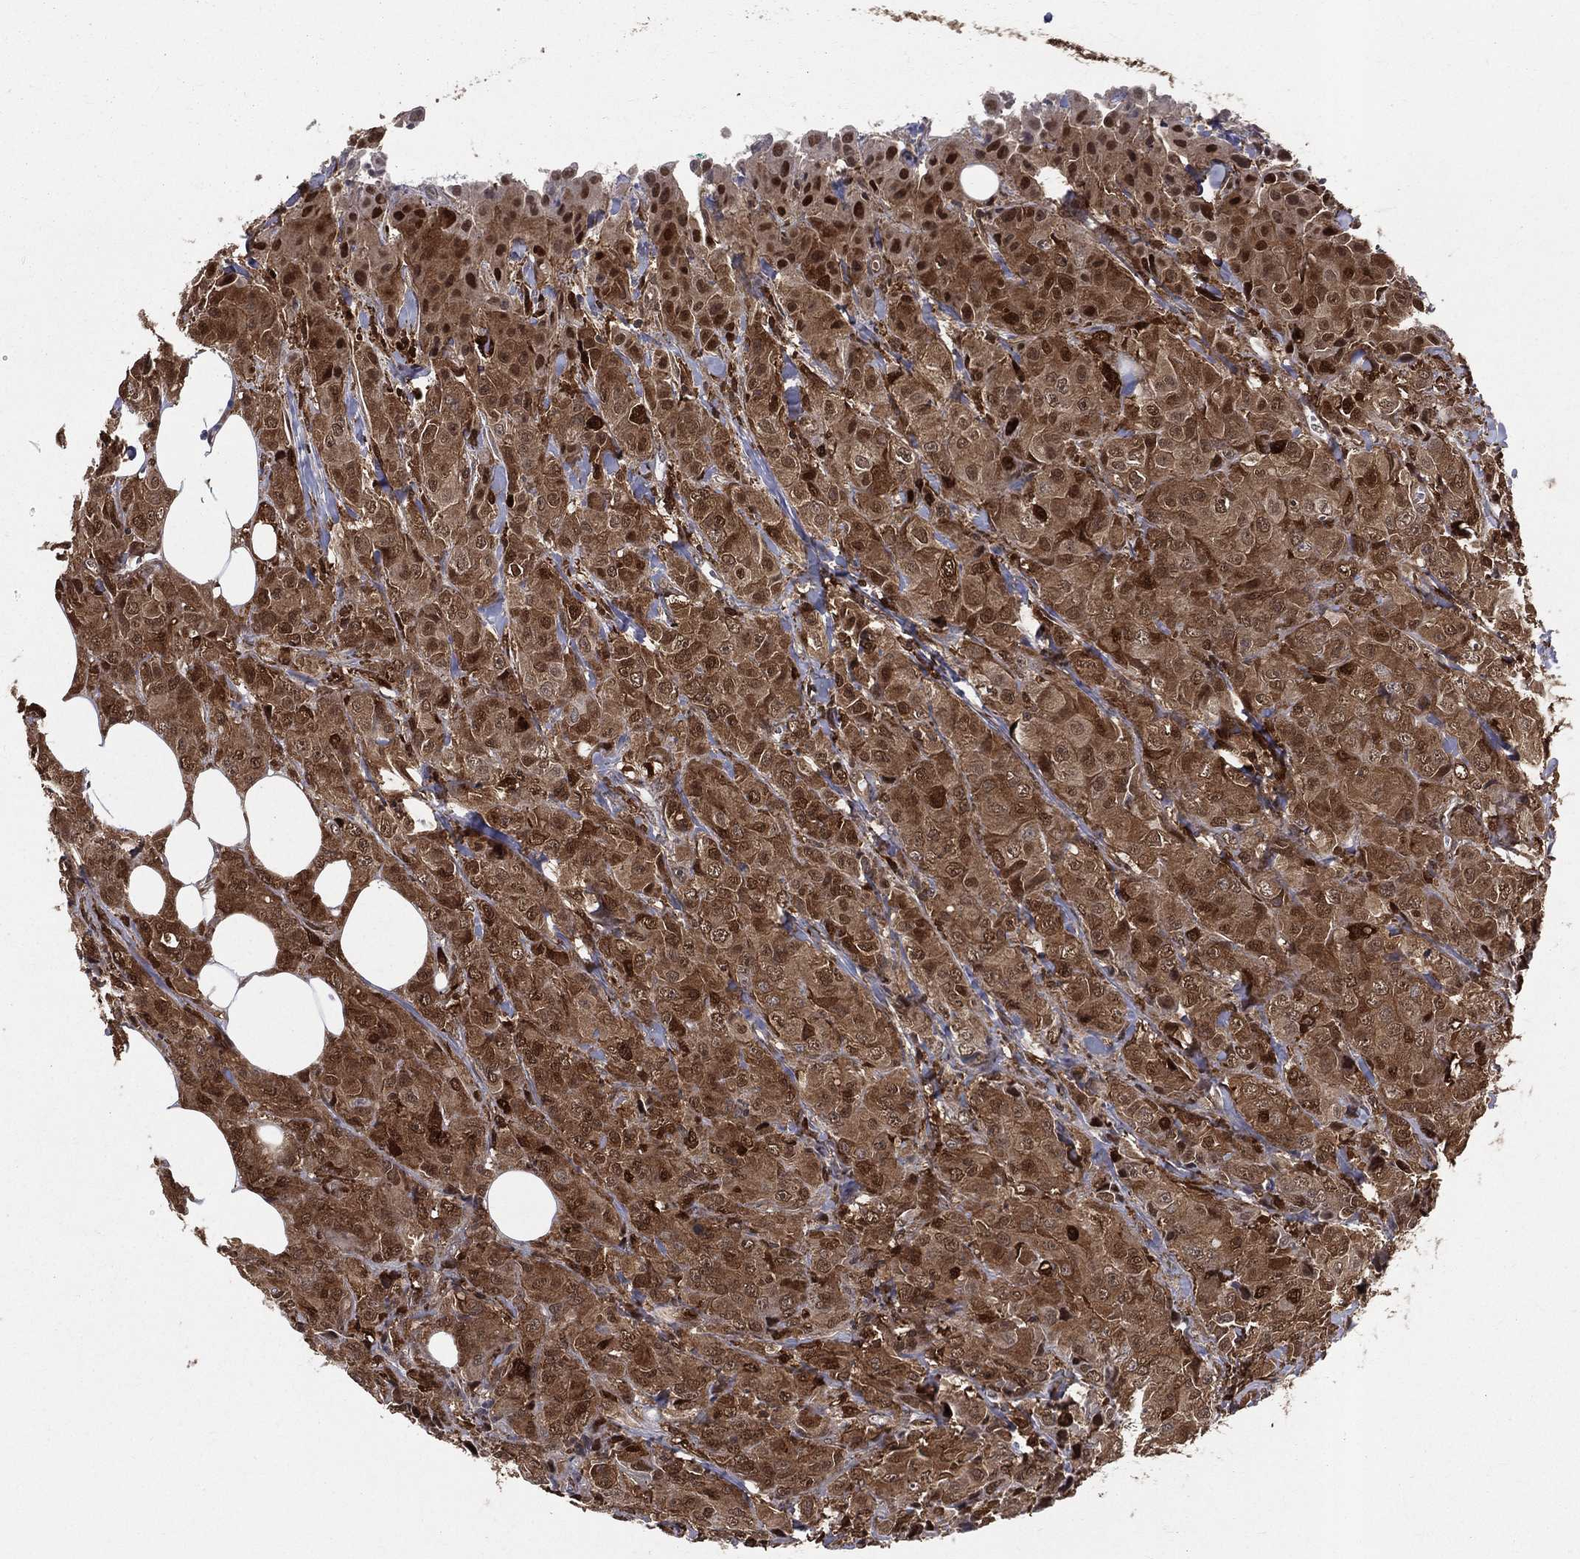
{"staining": {"intensity": "moderate", "quantity": ">75%", "location": "cytoplasmic/membranous,nuclear"}, "tissue": "breast cancer", "cell_type": "Tumor cells", "image_type": "cancer", "snomed": [{"axis": "morphology", "description": "Duct carcinoma"}, {"axis": "topography", "description": "Breast"}], "caption": "Human breast cancer (invasive ductal carcinoma) stained for a protein (brown) displays moderate cytoplasmic/membranous and nuclear positive positivity in approximately >75% of tumor cells.", "gene": "ENO1", "patient": {"sex": "female", "age": 43}}